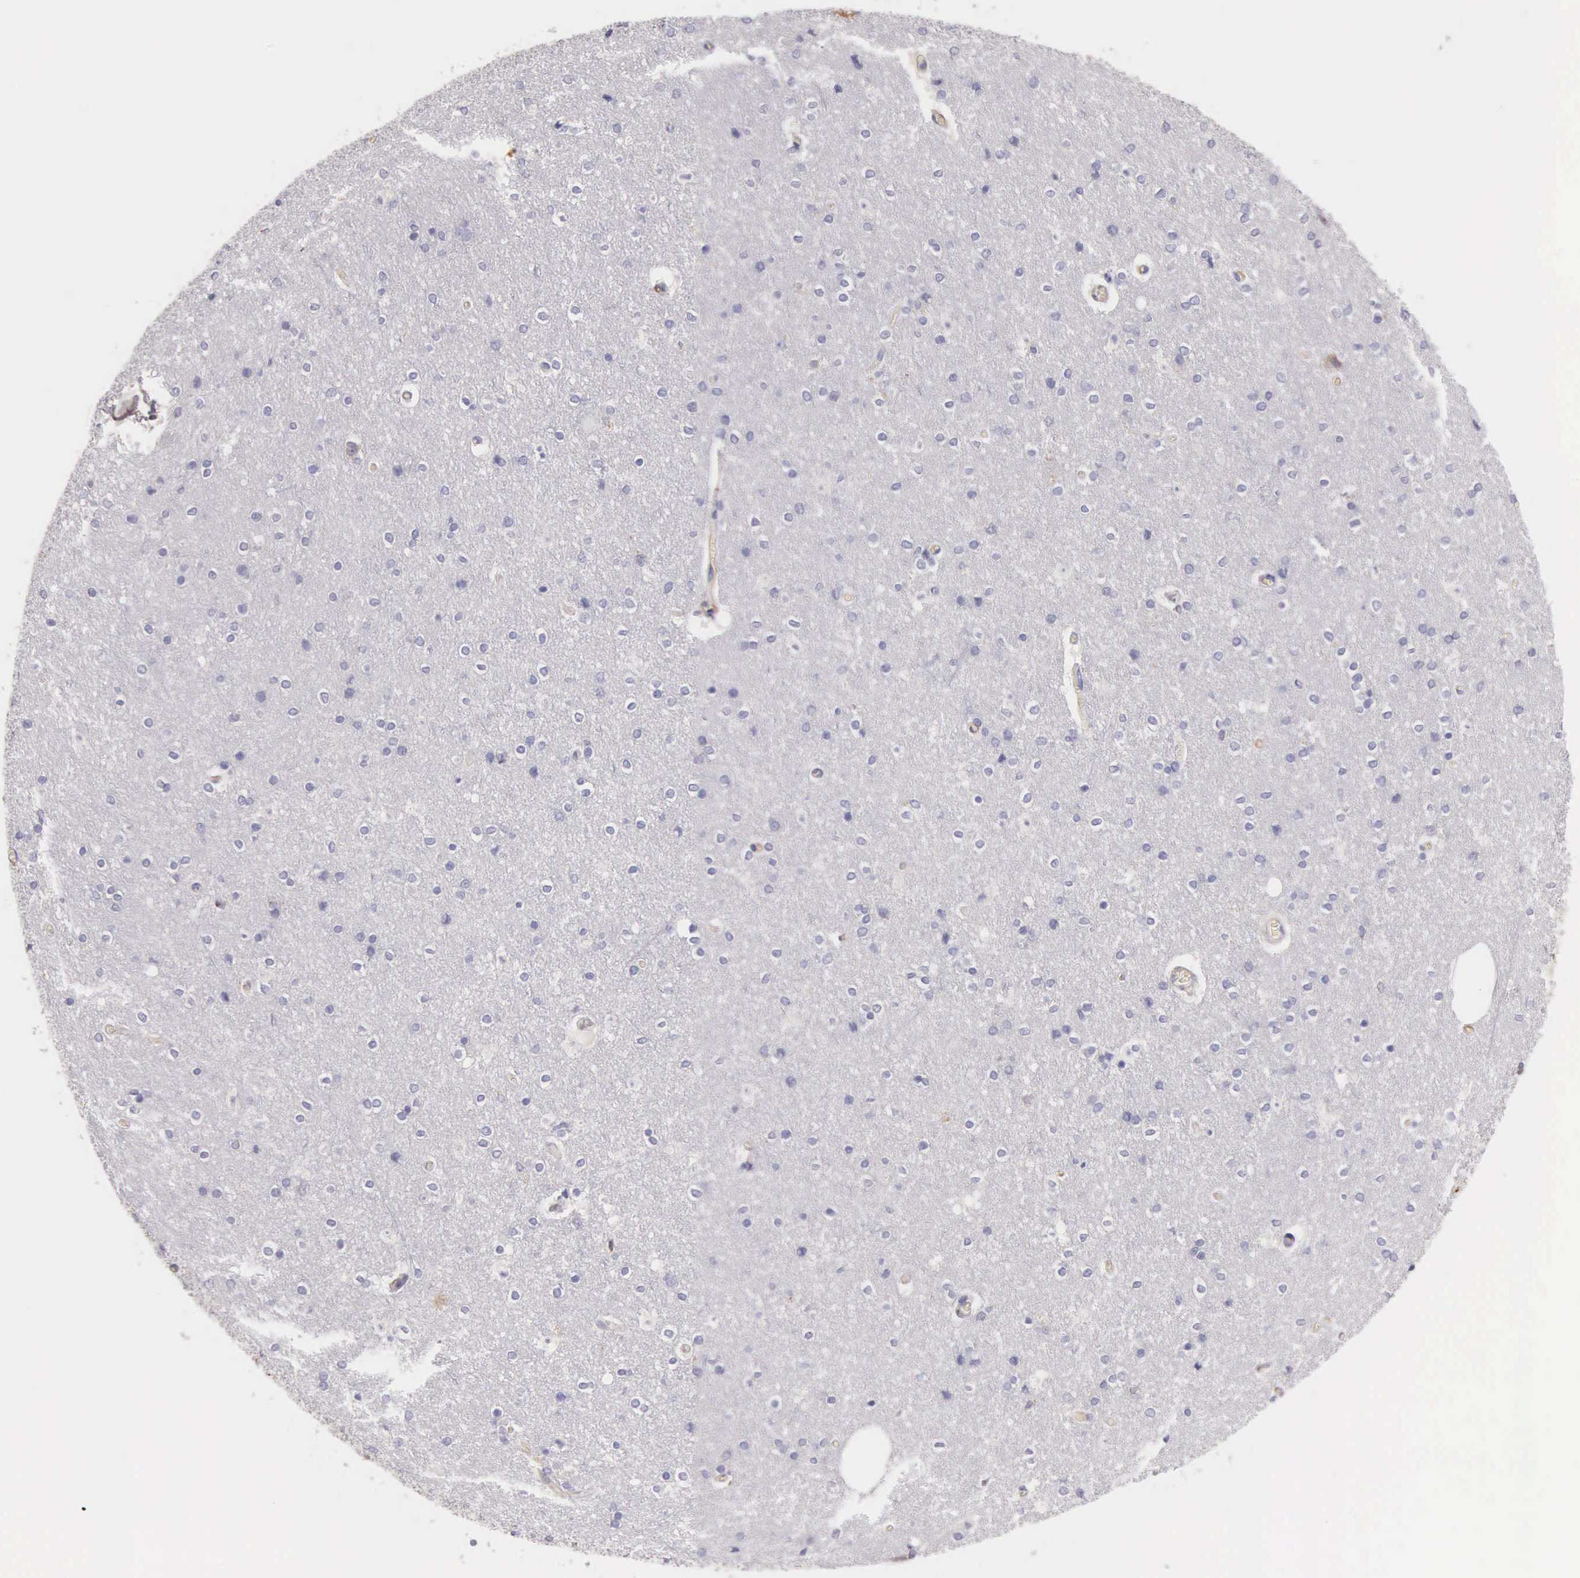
{"staining": {"intensity": "negative", "quantity": "none", "location": "none"}, "tissue": "cerebral cortex", "cell_type": "Endothelial cells", "image_type": "normal", "snomed": [{"axis": "morphology", "description": "Normal tissue, NOS"}, {"axis": "topography", "description": "Cerebral cortex"}], "caption": "Micrograph shows no significant protein staining in endothelial cells of benign cerebral cortex. (Brightfield microscopy of DAB immunohistochemistry (IHC) at high magnification).", "gene": "OSBPL3", "patient": {"sex": "female", "age": 54}}